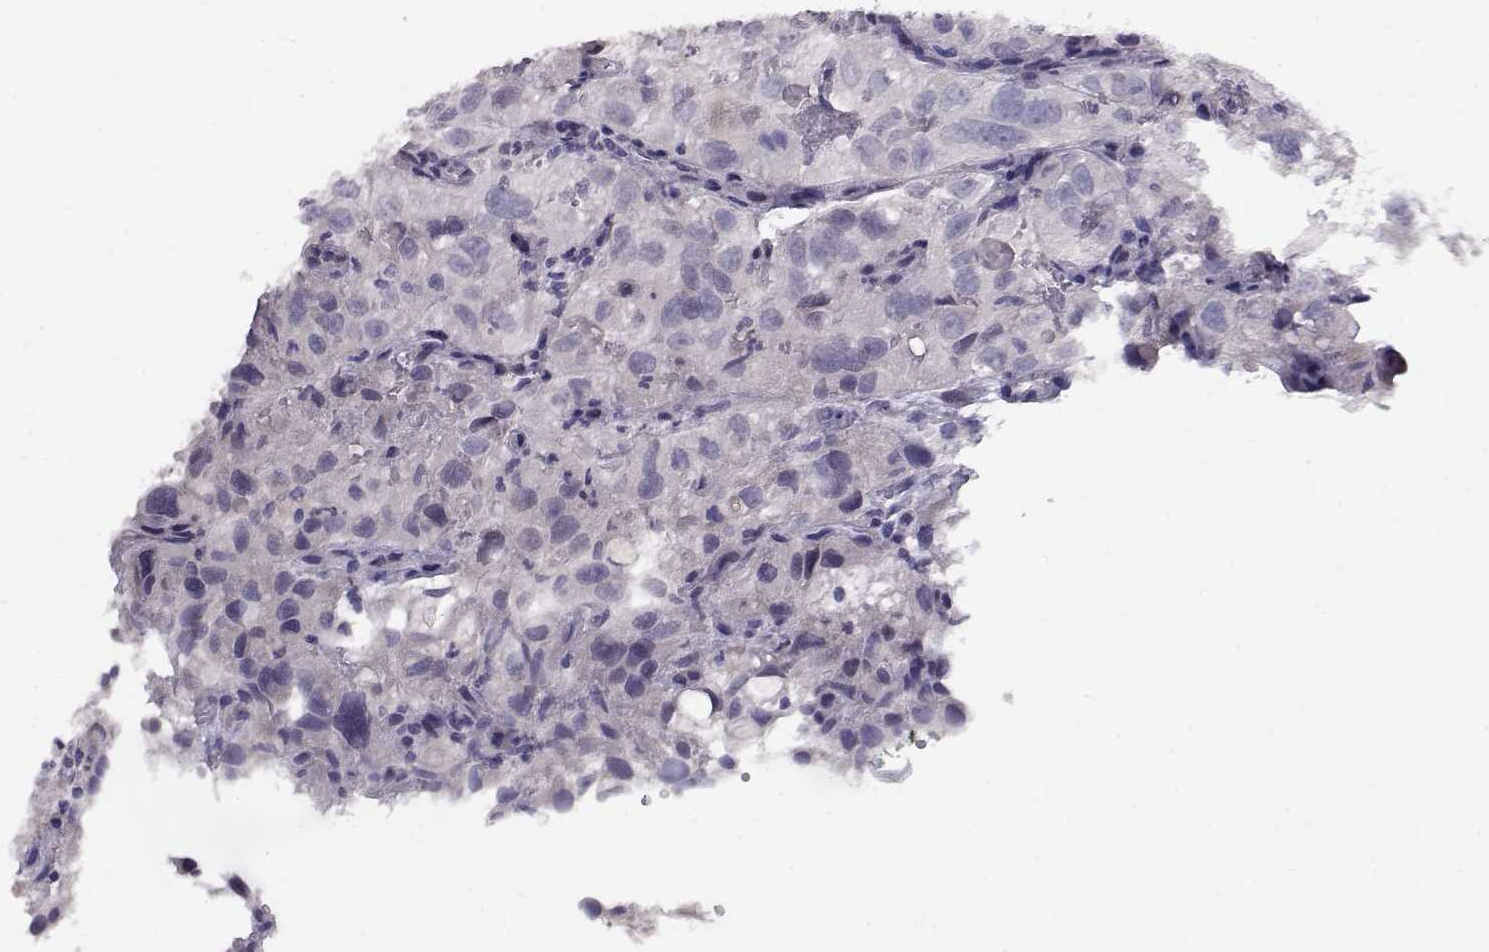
{"staining": {"intensity": "negative", "quantity": "none", "location": "none"}, "tissue": "renal cancer", "cell_type": "Tumor cells", "image_type": "cancer", "snomed": [{"axis": "morphology", "description": "Adenocarcinoma, NOS"}, {"axis": "topography", "description": "Kidney"}], "caption": "Immunohistochemistry image of renal cancer stained for a protein (brown), which exhibits no positivity in tumor cells. (DAB IHC with hematoxylin counter stain).", "gene": "RHOXF2", "patient": {"sex": "male", "age": 64}}